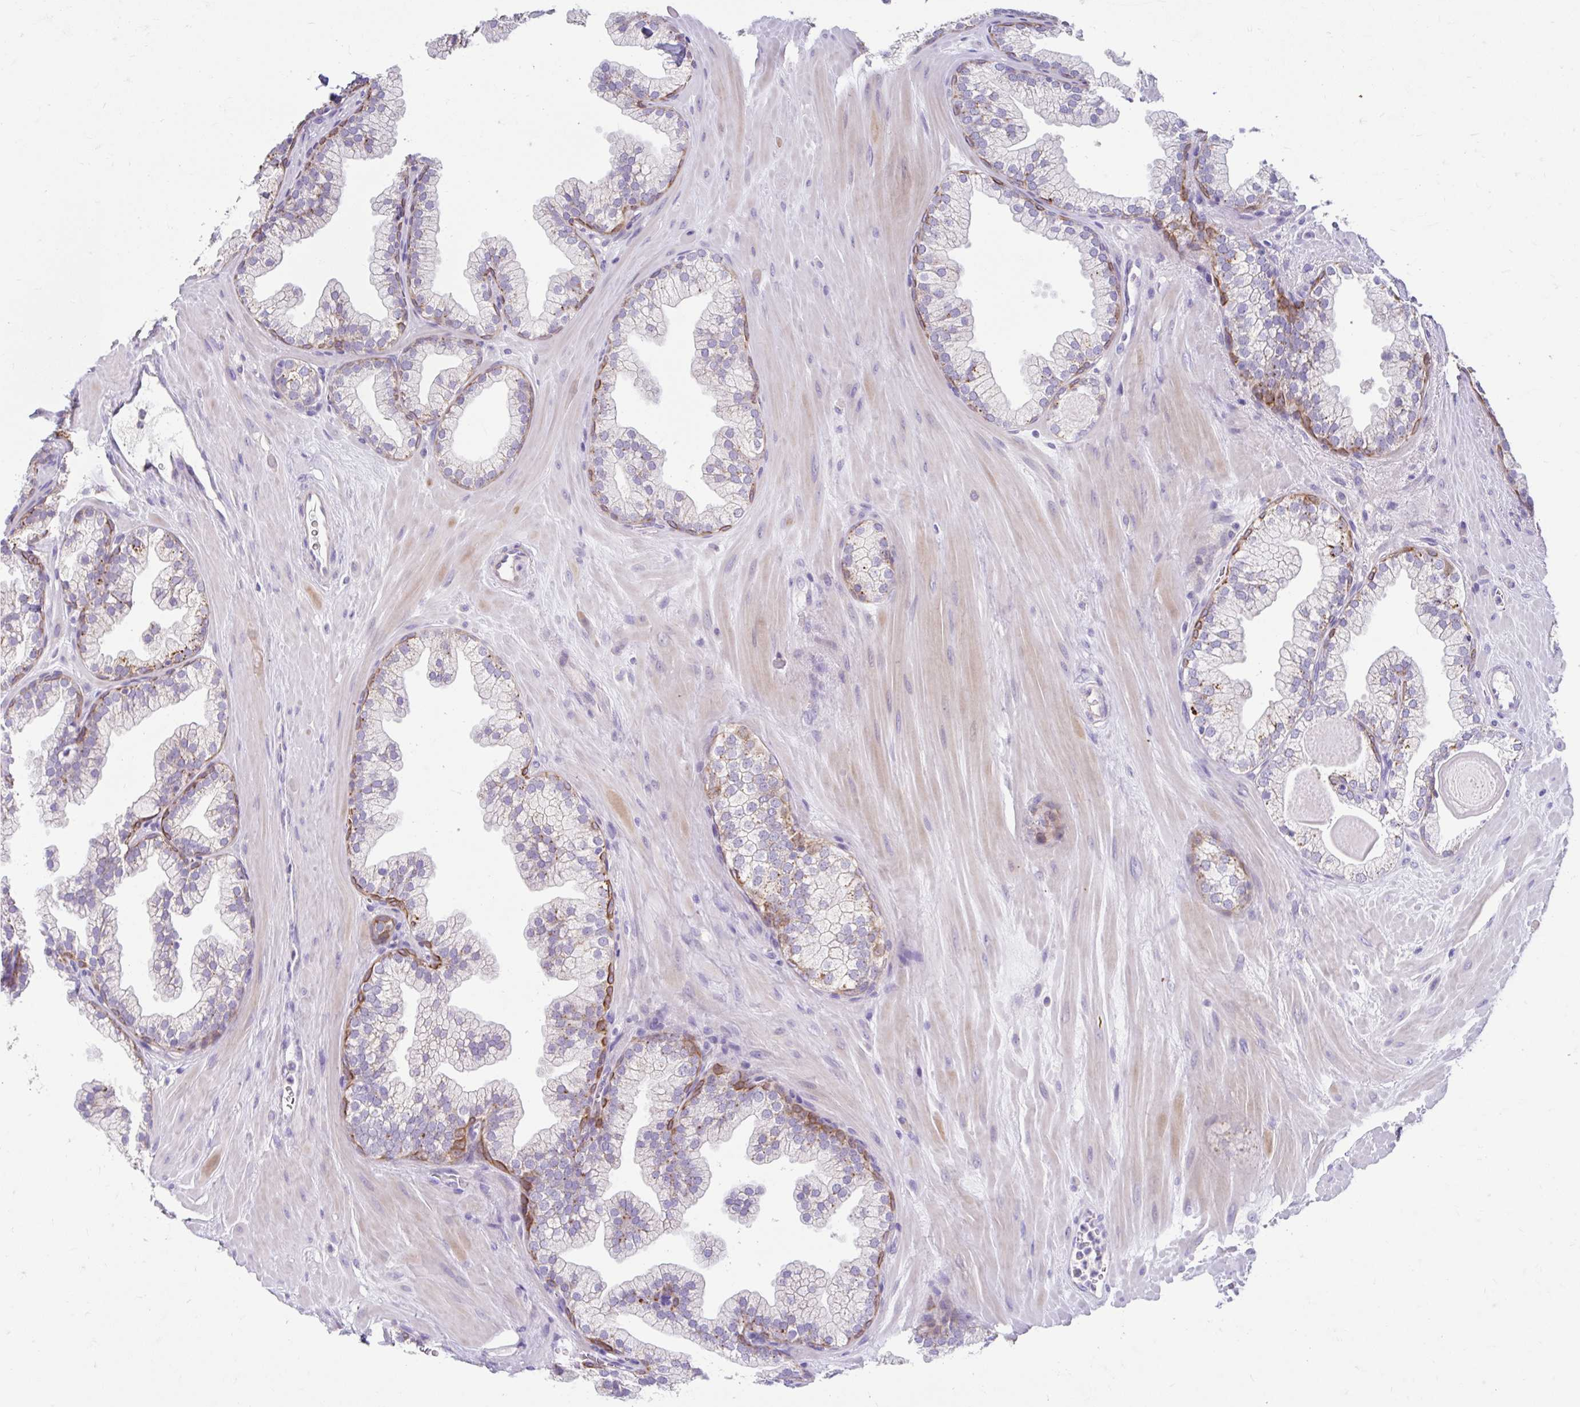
{"staining": {"intensity": "moderate", "quantity": "25%-75%", "location": "cytoplasmic/membranous"}, "tissue": "prostate", "cell_type": "Glandular cells", "image_type": "normal", "snomed": [{"axis": "morphology", "description": "Normal tissue, NOS"}, {"axis": "topography", "description": "Prostate"}, {"axis": "topography", "description": "Peripheral nerve tissue"}], "caption": "Protein staining by IHC displays moderate cytoplasmic/membranous expression in about 25%-75% of glandular cells in benign prostate.", "gene": "ZNF33A", "patient": {"sex": "male", "age": 61}}